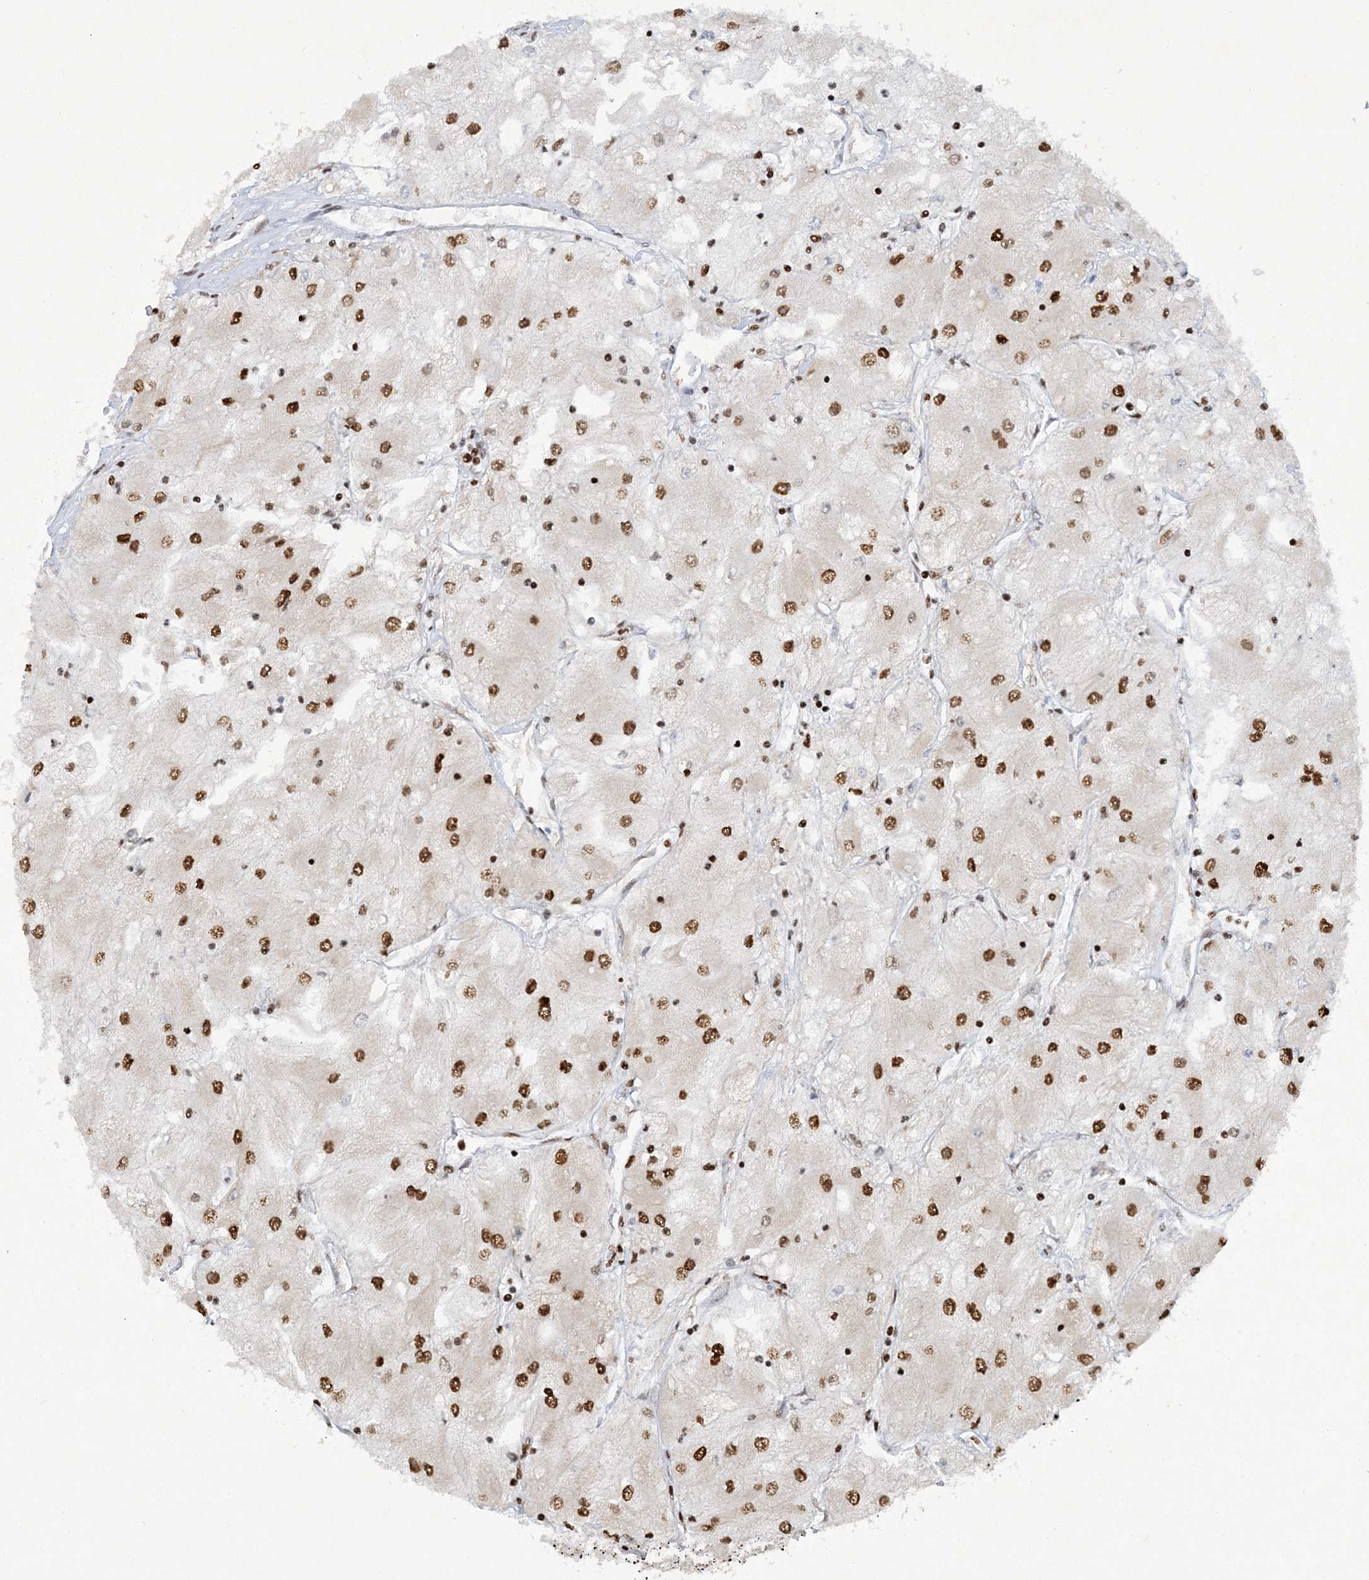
{"staining": {"intensity": "moderate", "quantity": ">75%", "location": "nuclear"}, "tissue": "renal cancer", "cell_type": "Tumor cells", "image_type": "cancer", "snomed": [{"axis": "morphology", "description": "Adenocarcinoma, NOS"}, {"axis": "topography", "description": "Kidney"}], "caption": "Renal adenocarcinoma stained with a brown dye displays moderate nuclear positive staining in about >75% of tumor cells.", "gene": "DELE1", "patient": {"sex": "male", "age": 80}}